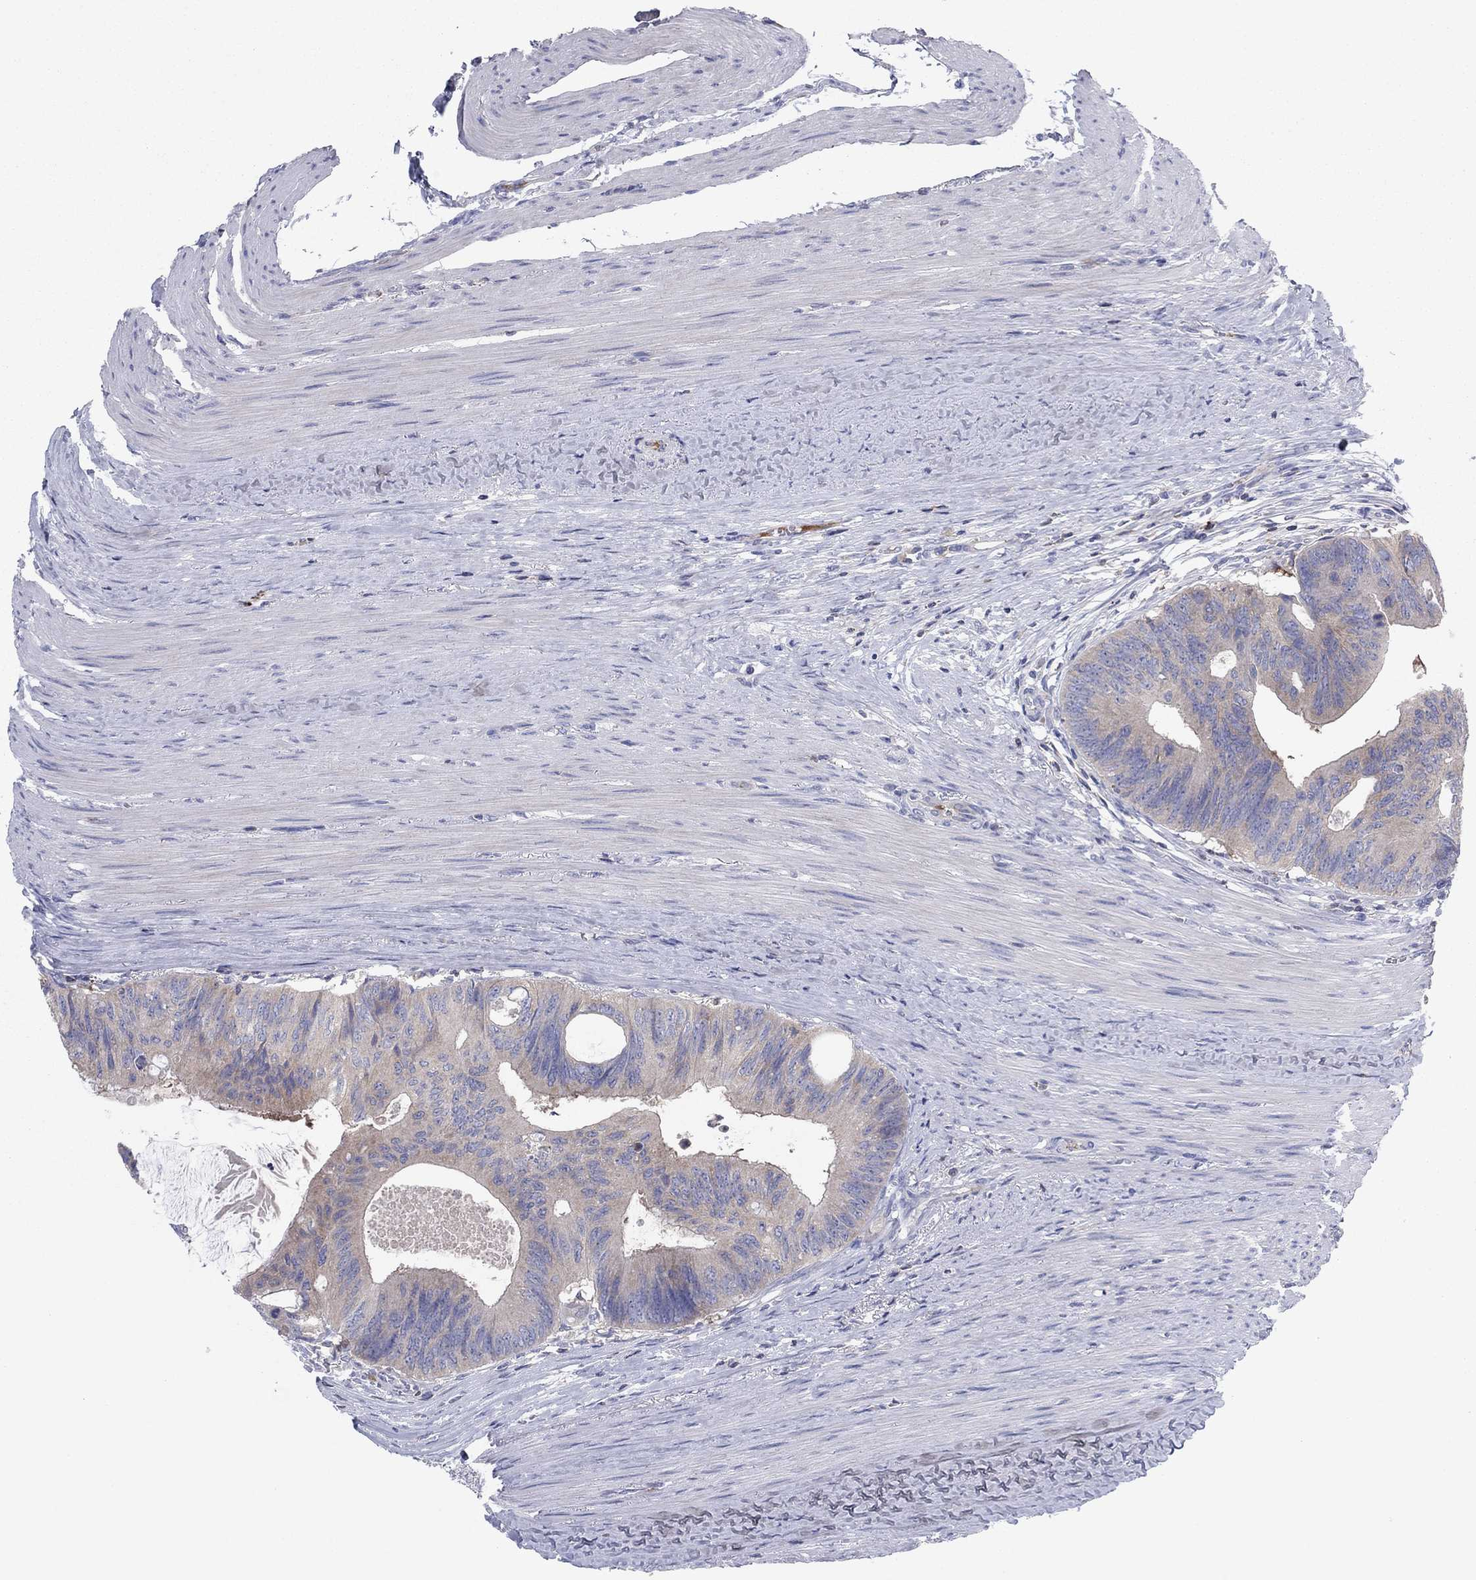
{"staining": {"intensity": "weak", "quantity": "25%-75%", "location": "cytoplasmic/membranous"}, "tissue": "colorectal cancer", "cell_type": "Tumor cells", "image_type": "cancer", "snomed": [{"axis": "morphology", "description": "Normal tissue, NOS"}, {"axis": "morphology", "description": "Adenocarcinoma, NOS"}, {"axis": "topography", "description": "Colon"}], "caption": "This image demonstrates immunohistochemistry staining of colorectal adenocarcinoma, with low weak cytoplasmic/membranous staining in approximately 25%-75% of tumor cells.", "gene": "PVR", "patient": {"sex": "male", "age": 65}}